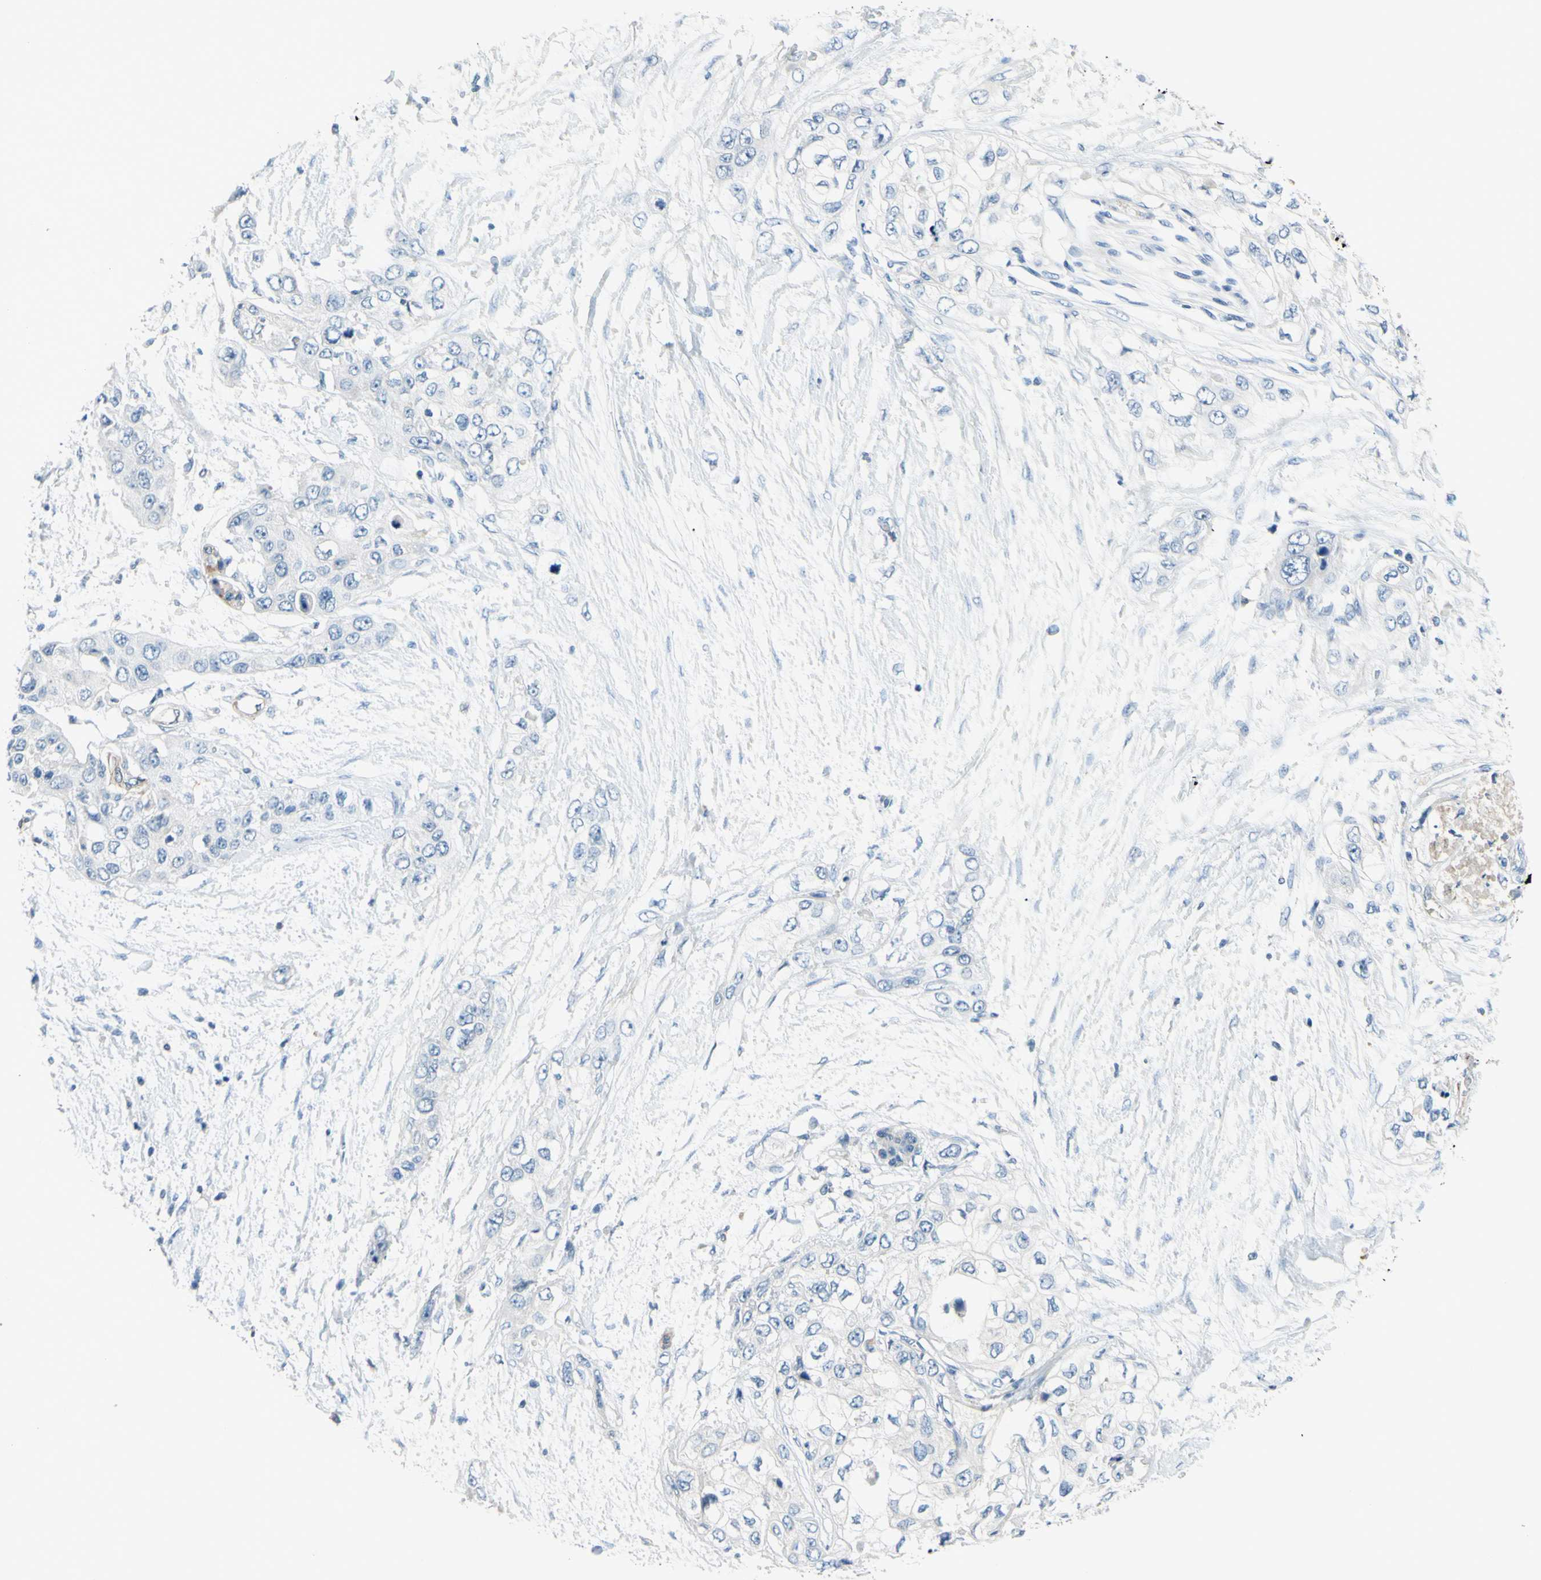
{"staining": {"intensity": "negative", "quantity": "none", "location": "none"}, "tissue": "pancreatic cancer", "cell_type": "Tumor cells", "image_type": "cancer", "snomed": [{"axis": "morphology", "description": "Adenocarcinoma, NOS"}, {"axis": "topography", "description": "Pancreas"}], "caption": "Immunohistochemistry (IHC) of human adenocarcinoma (pancreatic) shows no staining in tumor cells.", "gene": "PRRG2", "patient": {"sex": "female", "age": 70}}